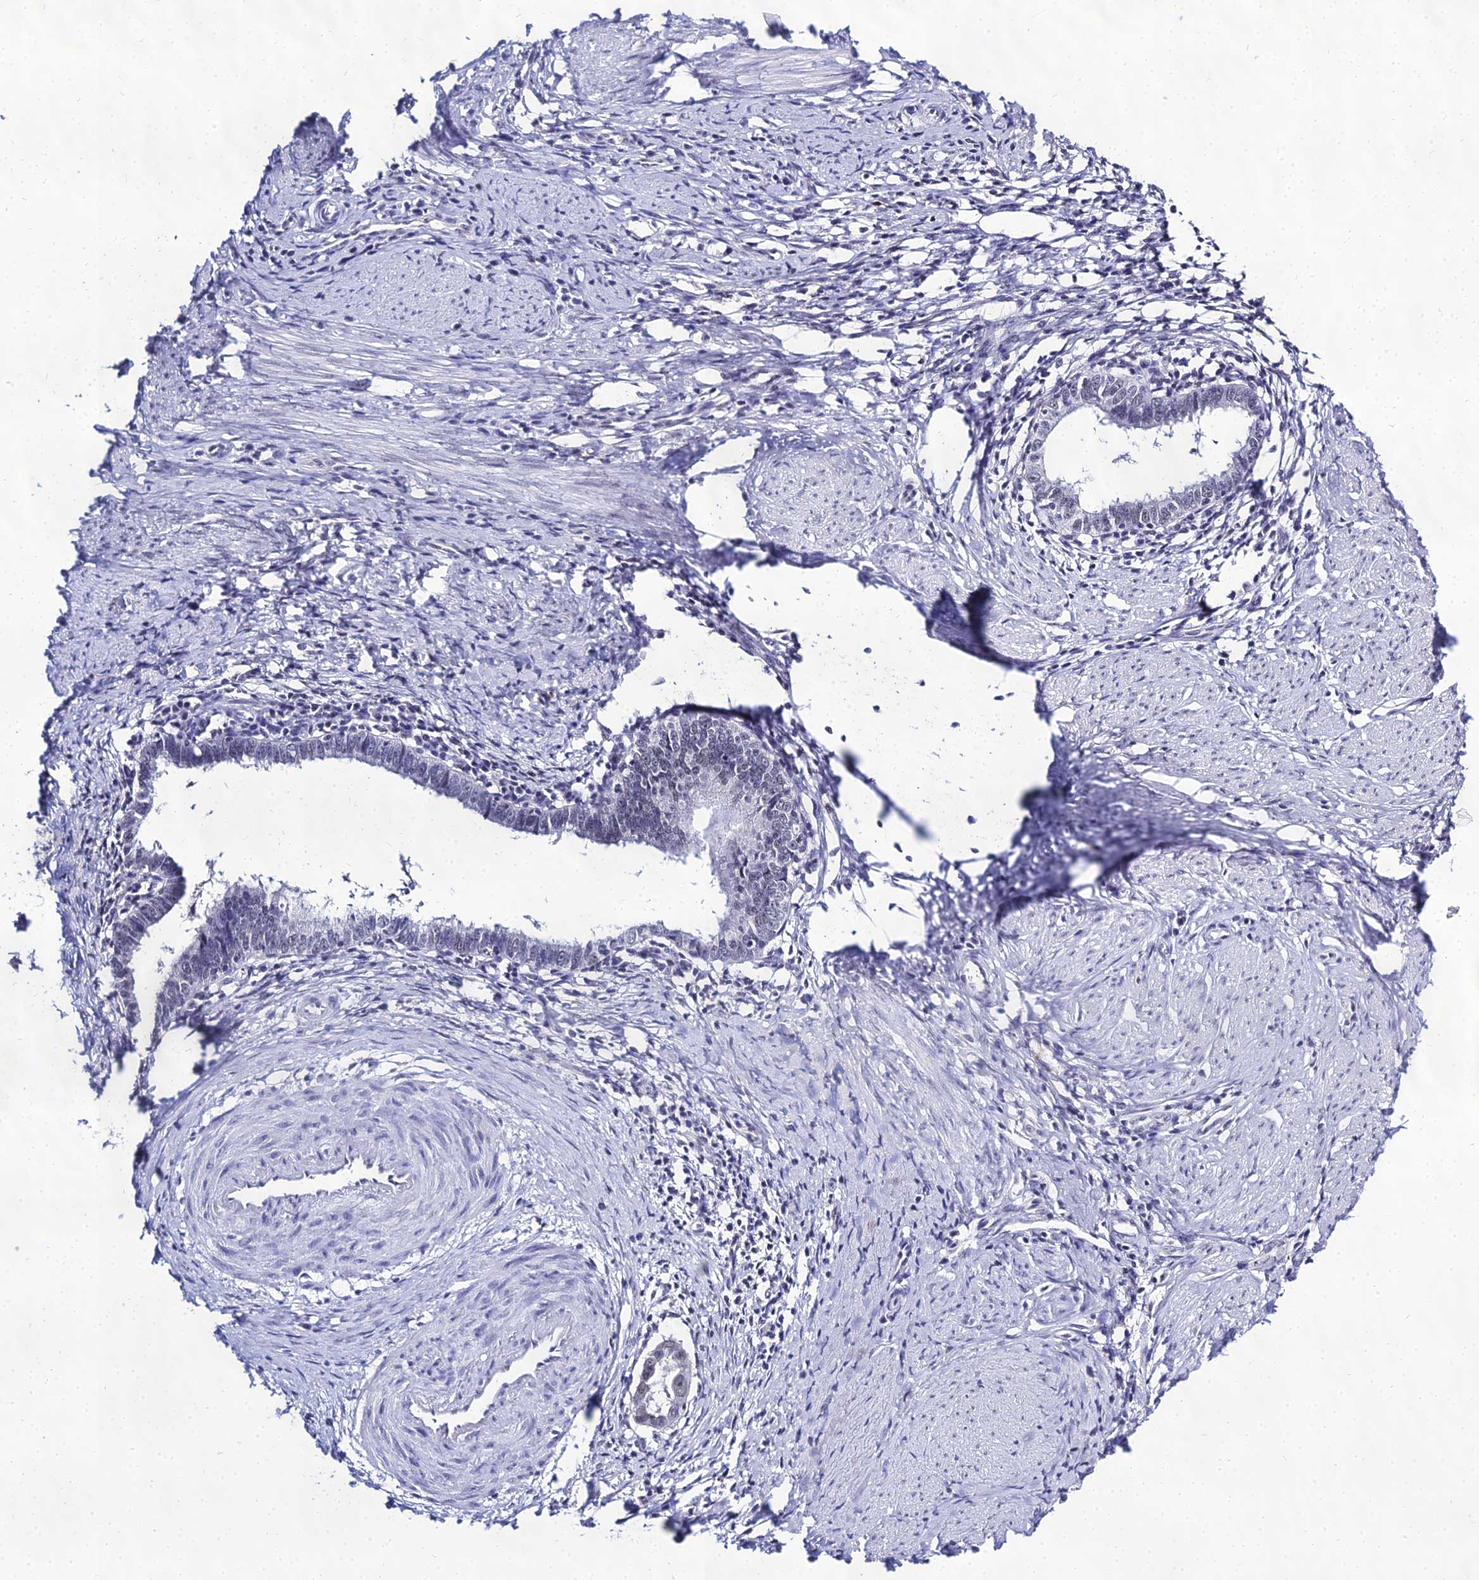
{"staining": {"intensity": "negative", "quantity": "none", "location": "none"}, "tissue": "cervical cancer", "cell_type": "Tumor cells", "image_type": "cancer", "snomed": [{"axis": "morphology", "description": "Adenocarcinoma, NOS"}, {"axis": "topography", "description": "Cervix"}], "caption": "Histopathology image shows no protein expression in tumor cells of adenocarcinoma (cervical) tissue.", "gene": "PPP4R2", "patient": {"sex": "female", "age": 36}}